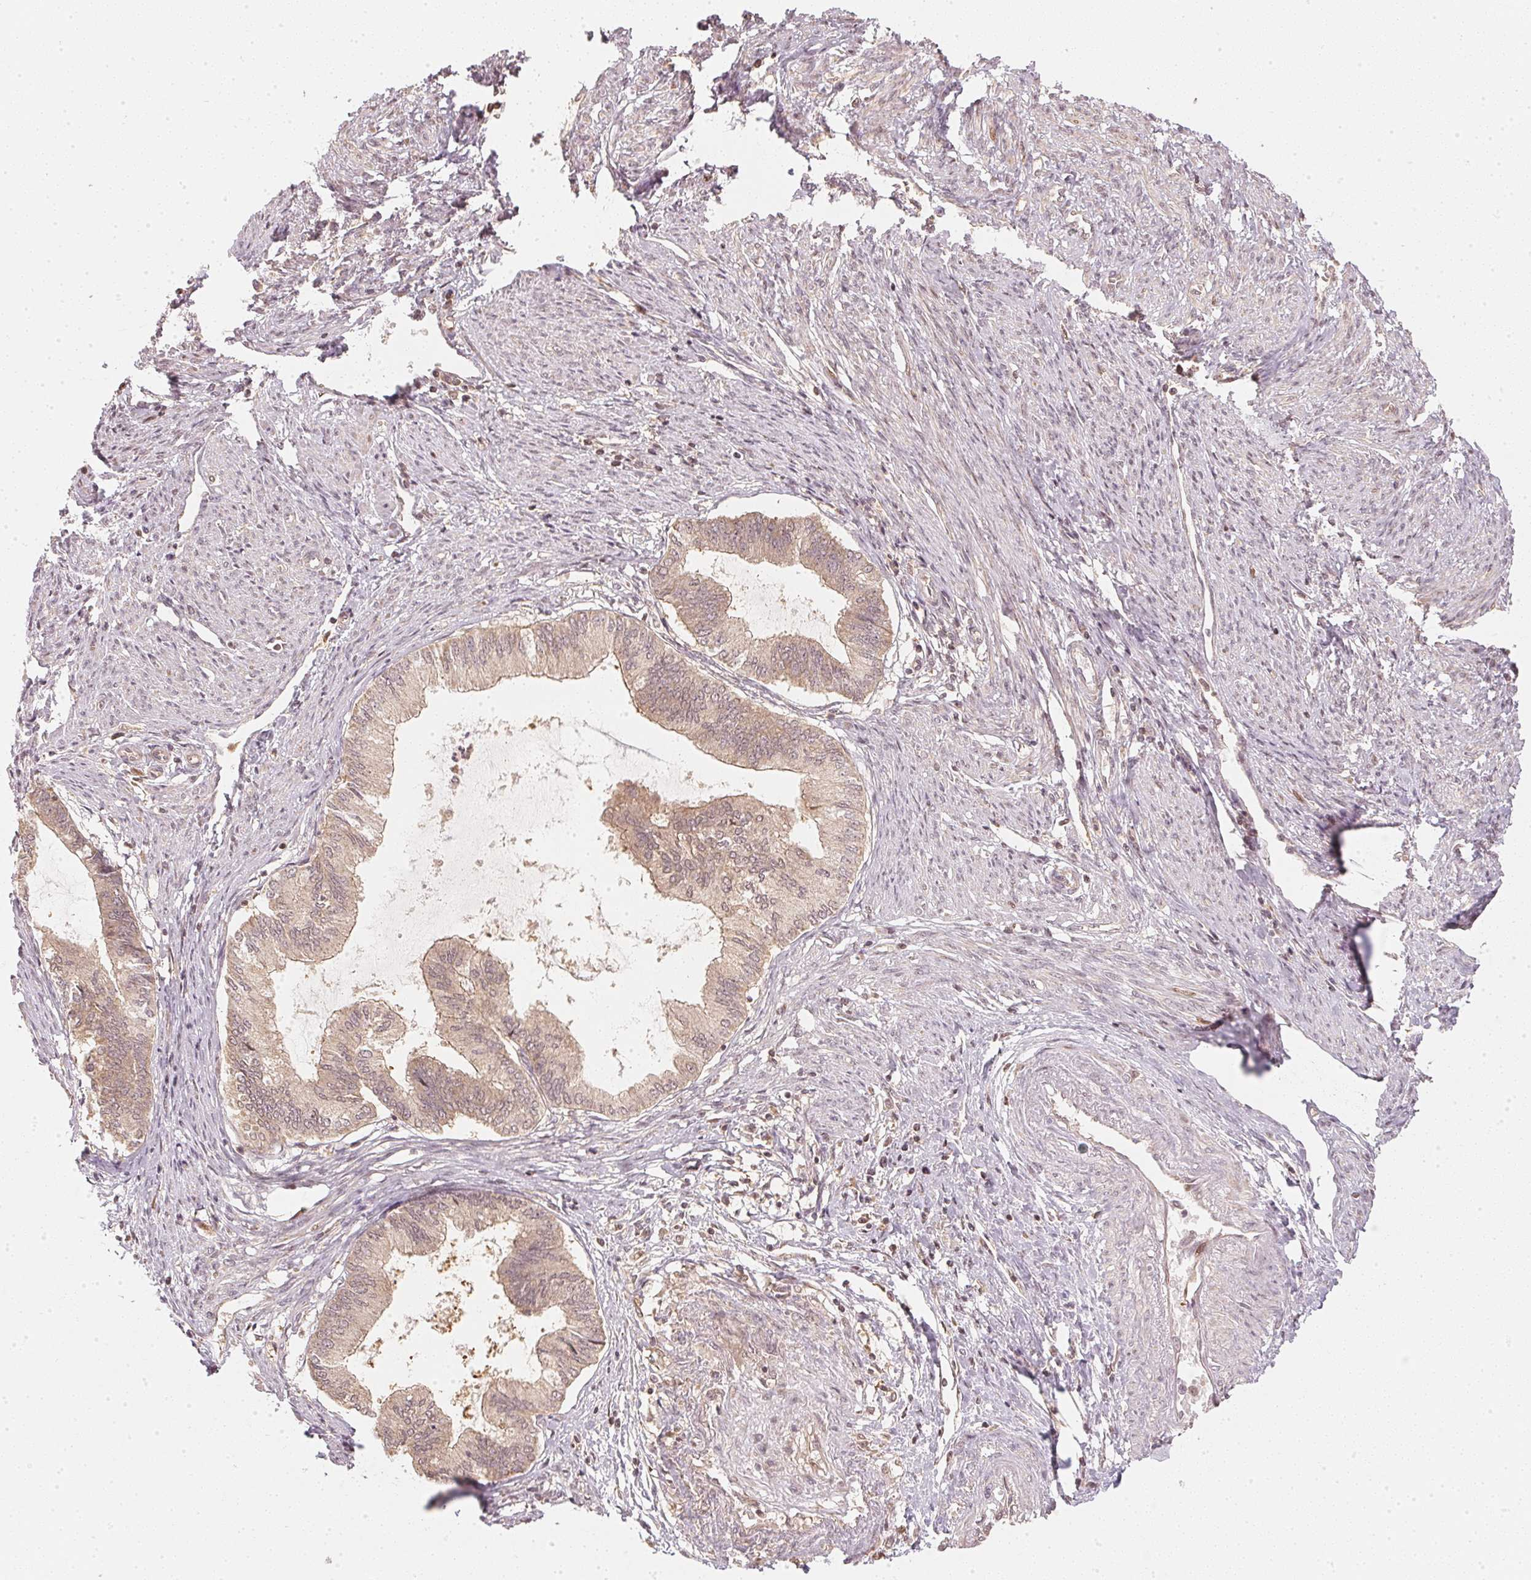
{"staining": {"intensity": "moderate", "quantity": "25%-75%", "location": "cytoplasmic/membranous"}, "tissue": "endometrial cancer", "cell_type": "Tumor cells", "image_type": "cancer", "snomed": [{"axis": "morphology", "description": "Adenocarcinoma, NOS"}, {"axis": "topography", "description": "Endometrium"}], "caption": "A brown stain highlights moderate cytoplasmic/membranous staining of a protein in adenocarcinoma (endometrial) tumor cells.", "gene": "UBE2L3", "patient": {"sex": "female", "age": 86}}